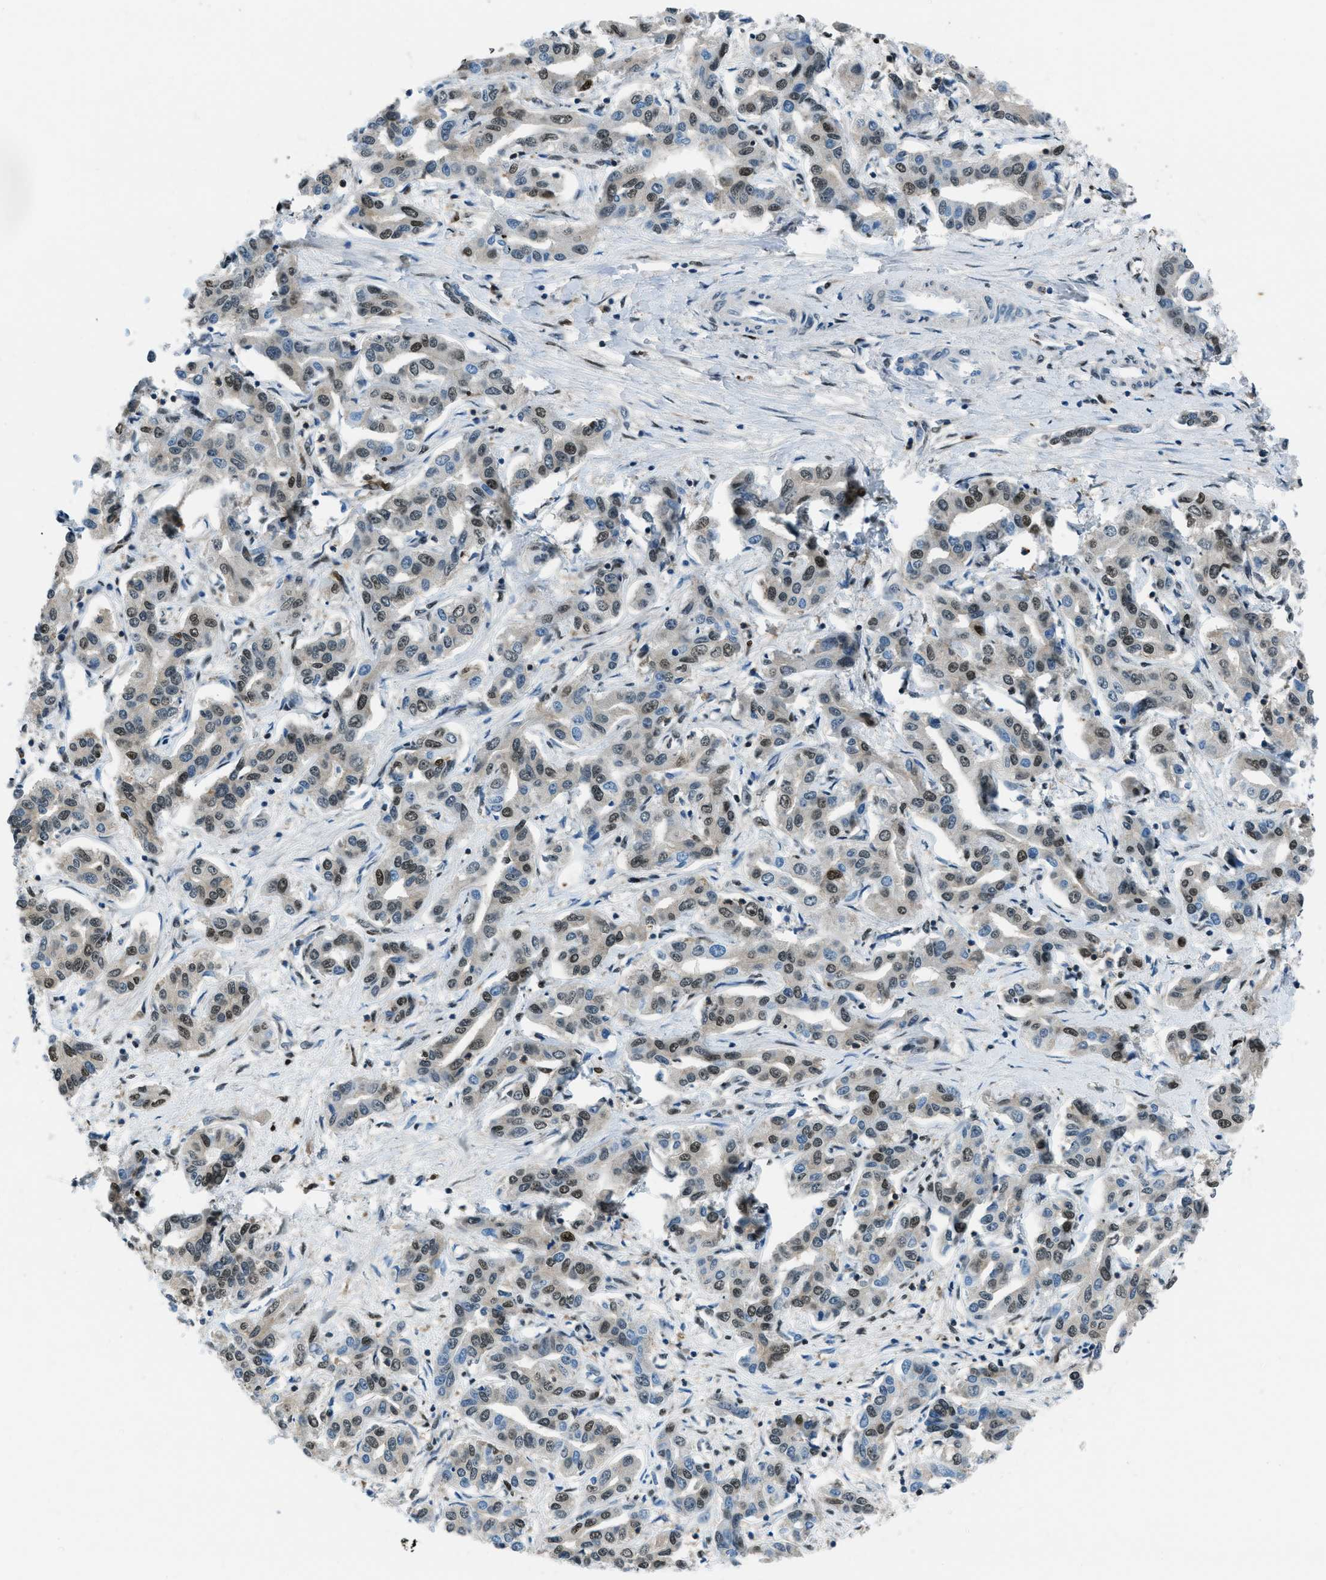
{"staining": {"intensity": "moderate", "quantity": "25%-75%", "location": "nuclear"}, "tissue": "liver cancer", "cell_type": "Tumor cells", "image_type": "cancer", "snomed": [{"axis": "morphology", "description": "Cholangiocarcinoma"}, {"axis": "topography", "description": "Liver"}], "caption": "DAB immunohistochemical staining of human liver cancer (cholangiocarcinoma) shows moderate nuclear protein positivity in approximately 25%-75% of tumor cells.", "gene": "OGFR", "patient": {"sex": "male", "age": 59}}